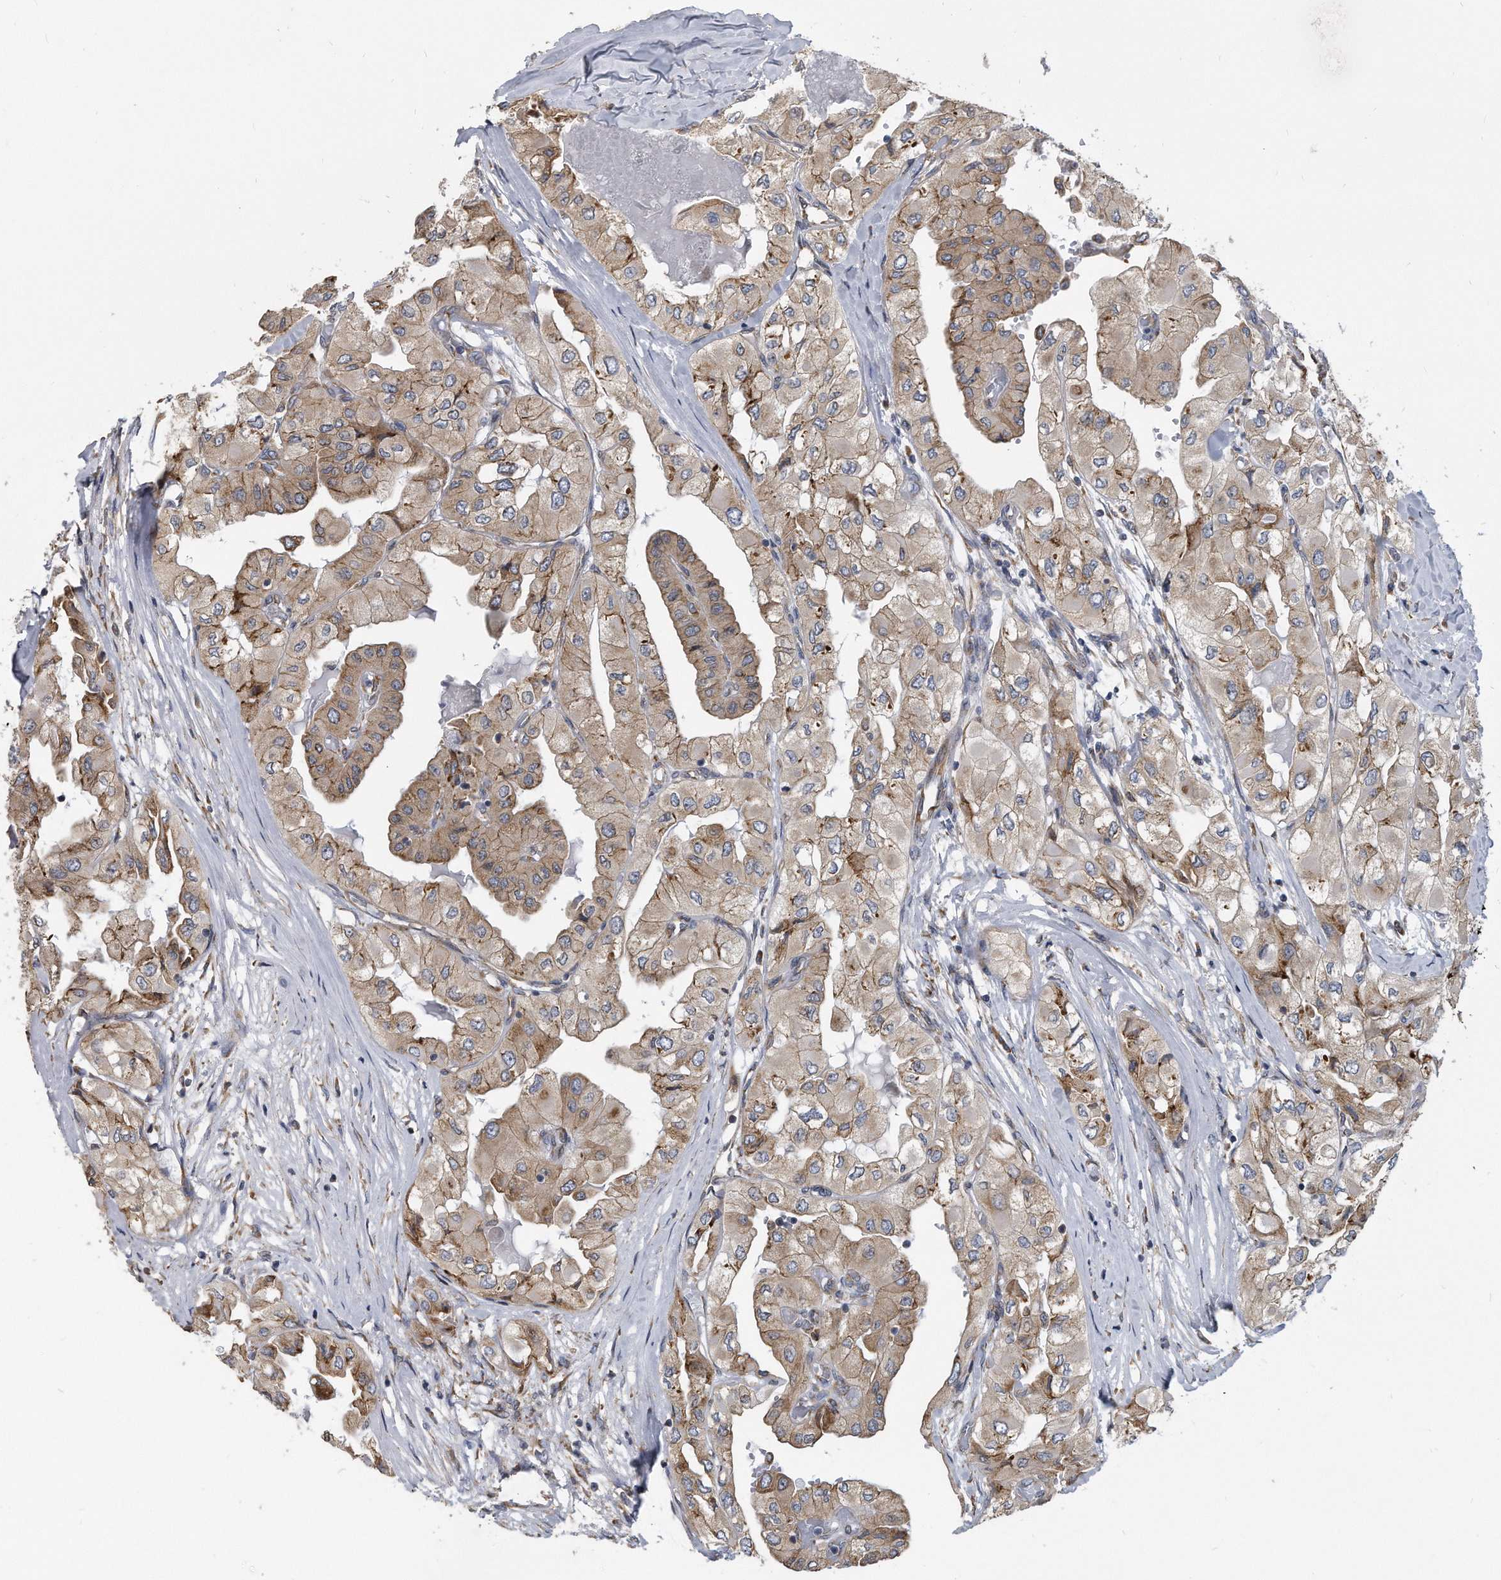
{"staining": {"intensity": "weak", "quantity": ">75%", "location": "cytoplasmic/membranous"}, "tissue": "thyroid cancer", "cell_type": "Tumor cells", "image_type": "cancer", "snomed": [{"axis": "morphology", "description": "Papillary adenocarcinoma, NOS"}, {"axis": "topography", "description": "Thyroid gland"}], "caption": "Thyroid cancer stained with a brown dye displays weak cytoplasmic/membranous positive positivity in about >75% of tumor cells.", "gene": "CCDC47", "patient": {"sex": "female", "age": 59}}